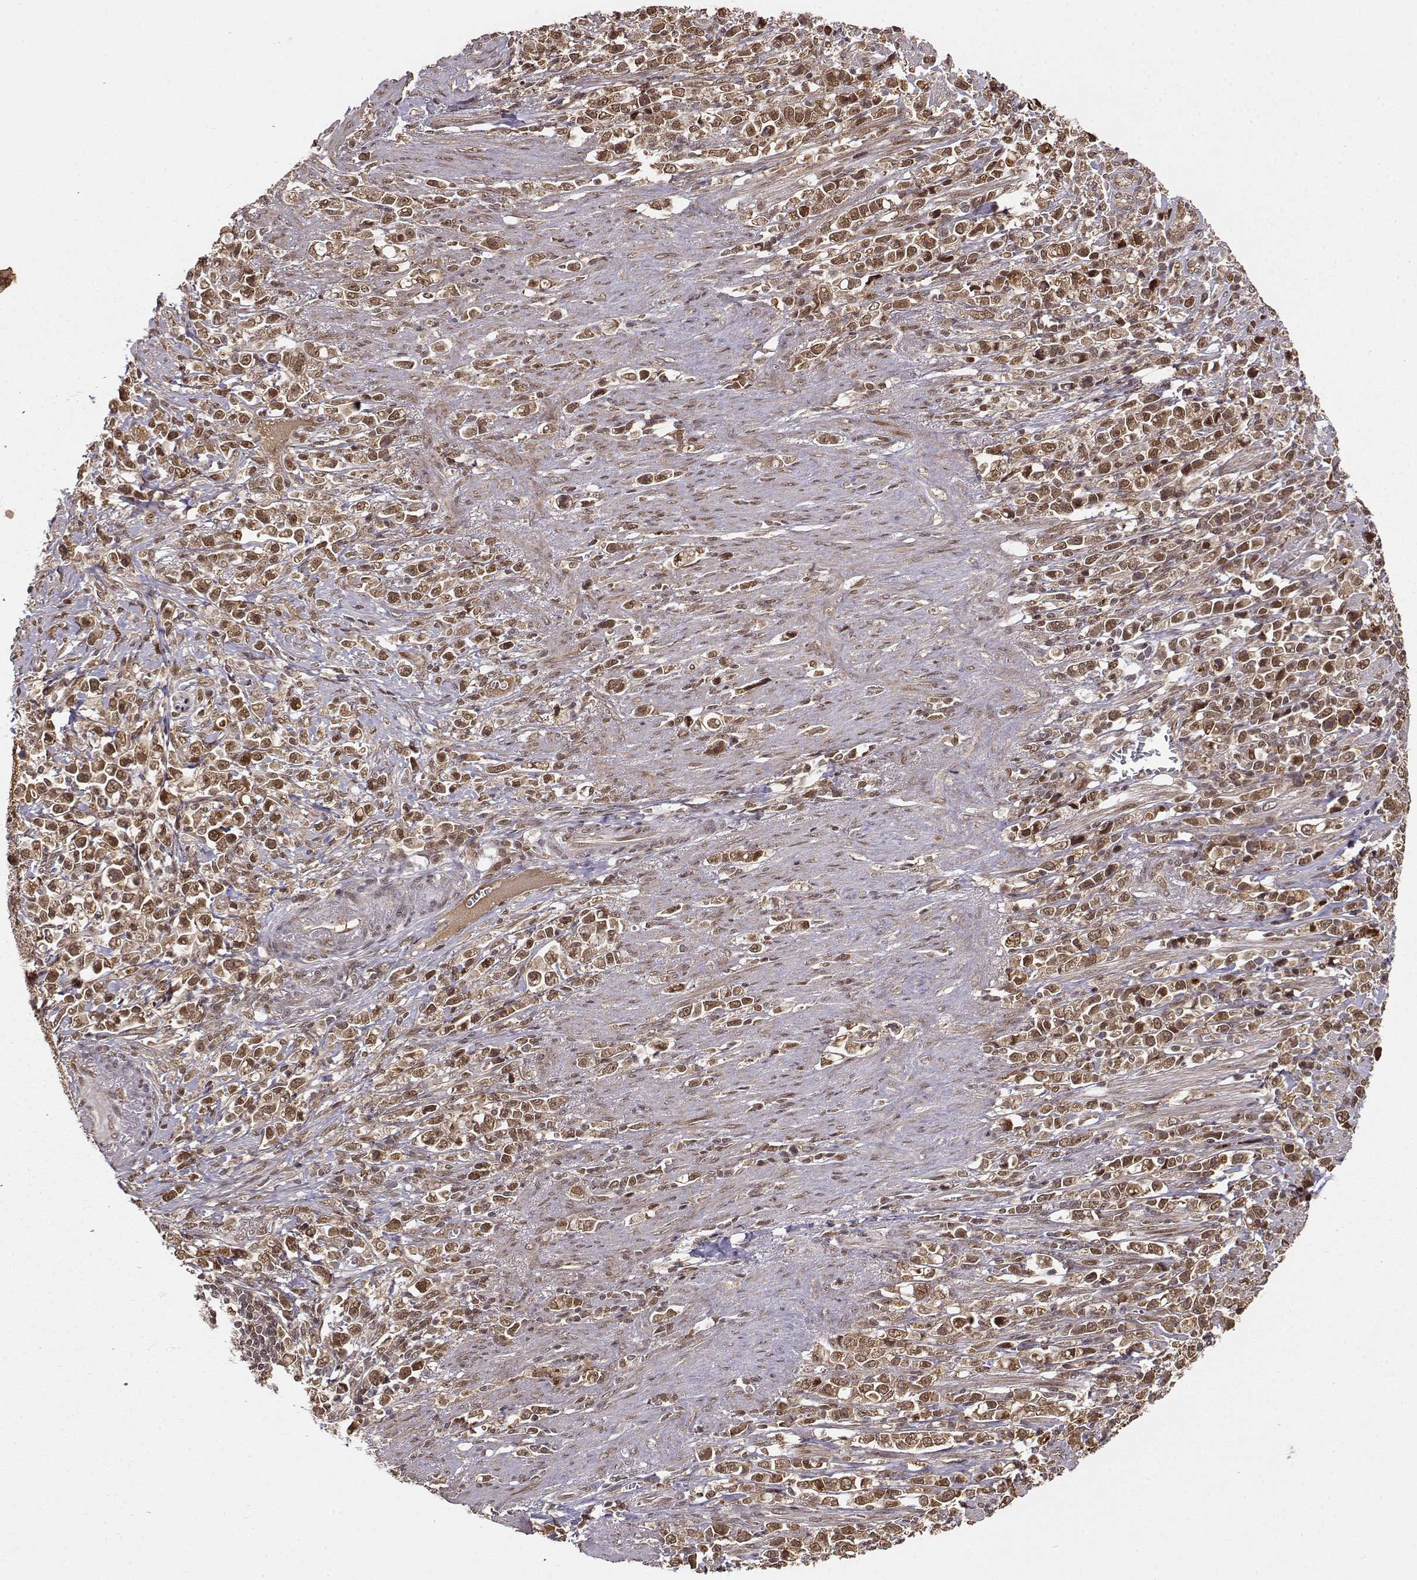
{"staining": {"intensity": "moderate", "quantity": ">75%", "location": "cytoplasmic/membranous,nuclear"}, "tissue": "stomach cancer", "cell_type": "Tumor cells", "image_type": "cancer", "snomed": [{"axis": "morphology", "description": "Adenocarcinoma, NOS"}, {"axis": "topography", "description": "Stomach"}], "caption": "Immunohistochemical staining of adenocarcinoma (stomach) demonstrates moderate cytoplasmic/membranous and nuclear protein staining in about >75% of tumor cells.", "gene": "MAEA", "patient": {"sex": "male", "age": 63}}